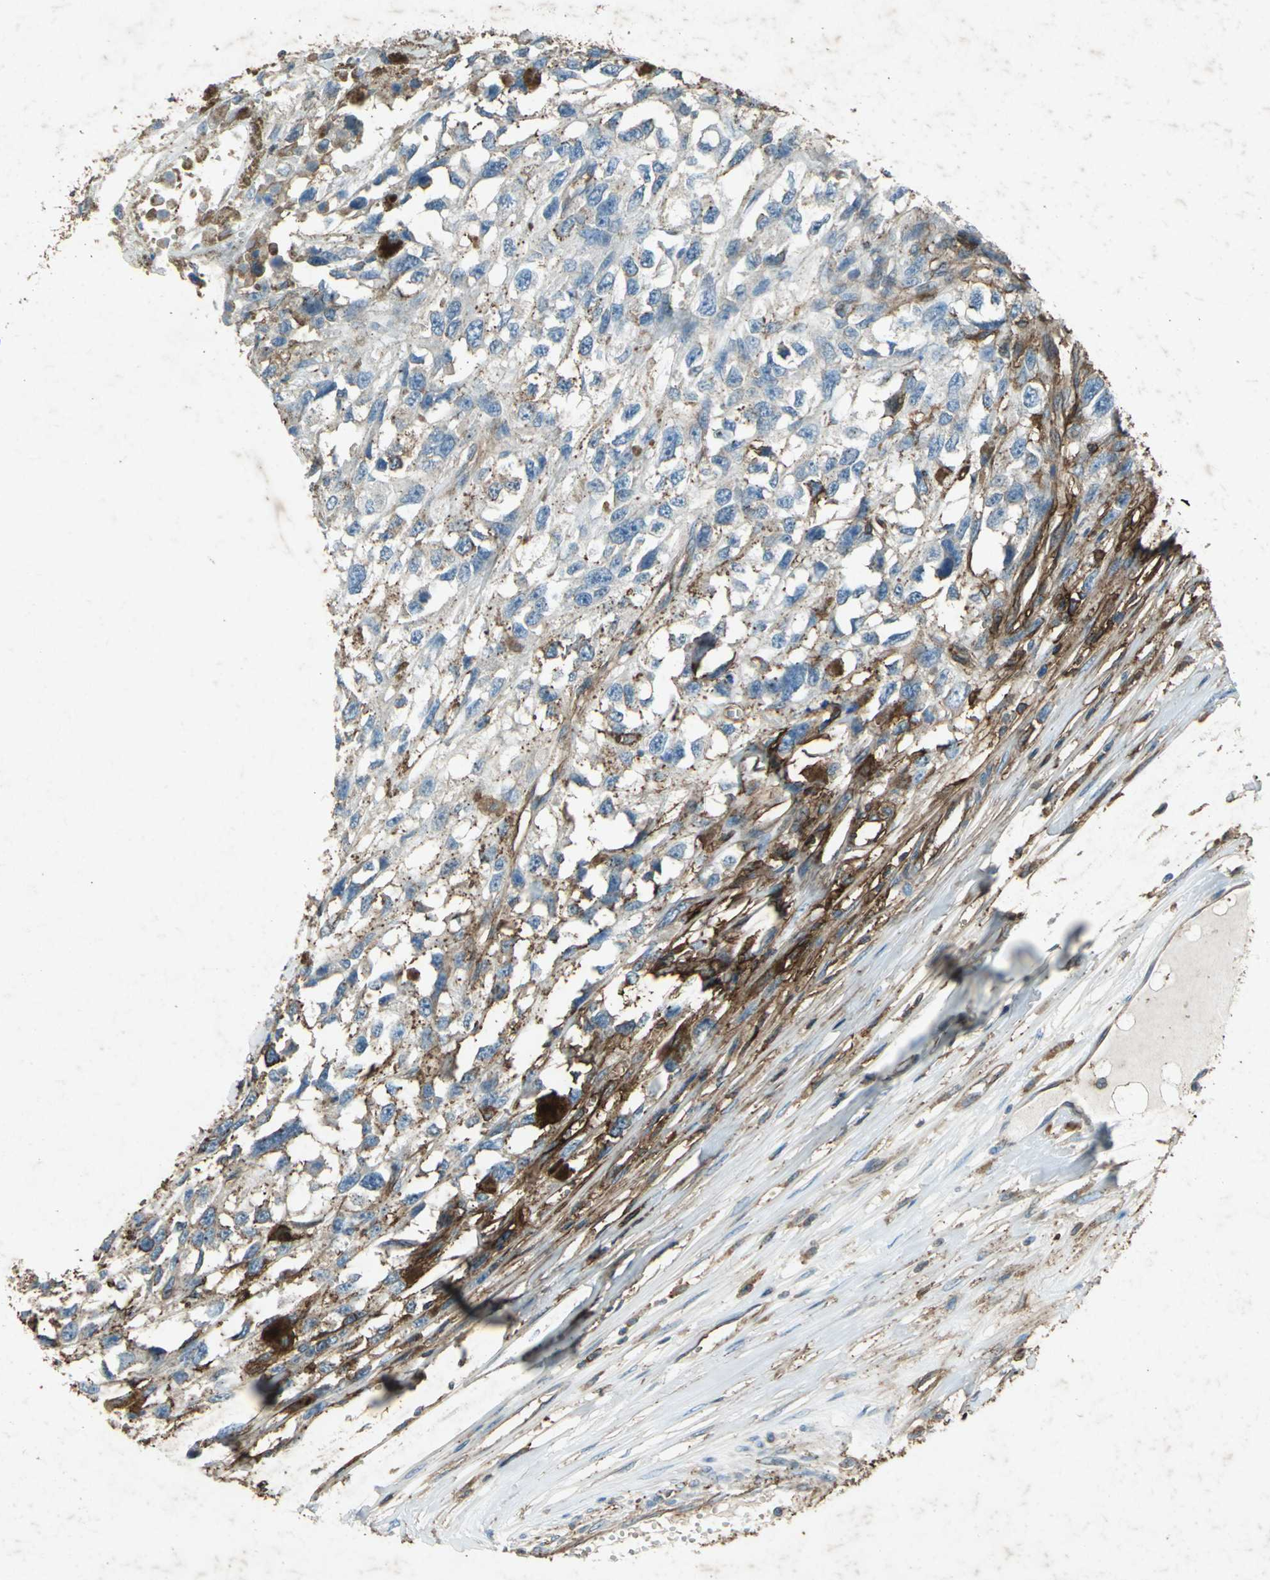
{"staining": {"intensity": "weak", "quantity": "25%-75%", "location": "cytoplasmic/membranous"}, "tissue": "melanoma", "cell_type": "Tumor cells", "image_type": "cancer", "snomed": [{"axis": "morphology", "description": "Malignant melanoma, Metastatic site"}, {"axis": "topography", "description": "Lymph node"}], "caption": "A micrograph of human melanoma stained for a protein exhibits weak cytoplasmic/membranous brown staining in tumor cells.", "gene": "CCR6", "patient": {"sex": "male", "age": 59}}